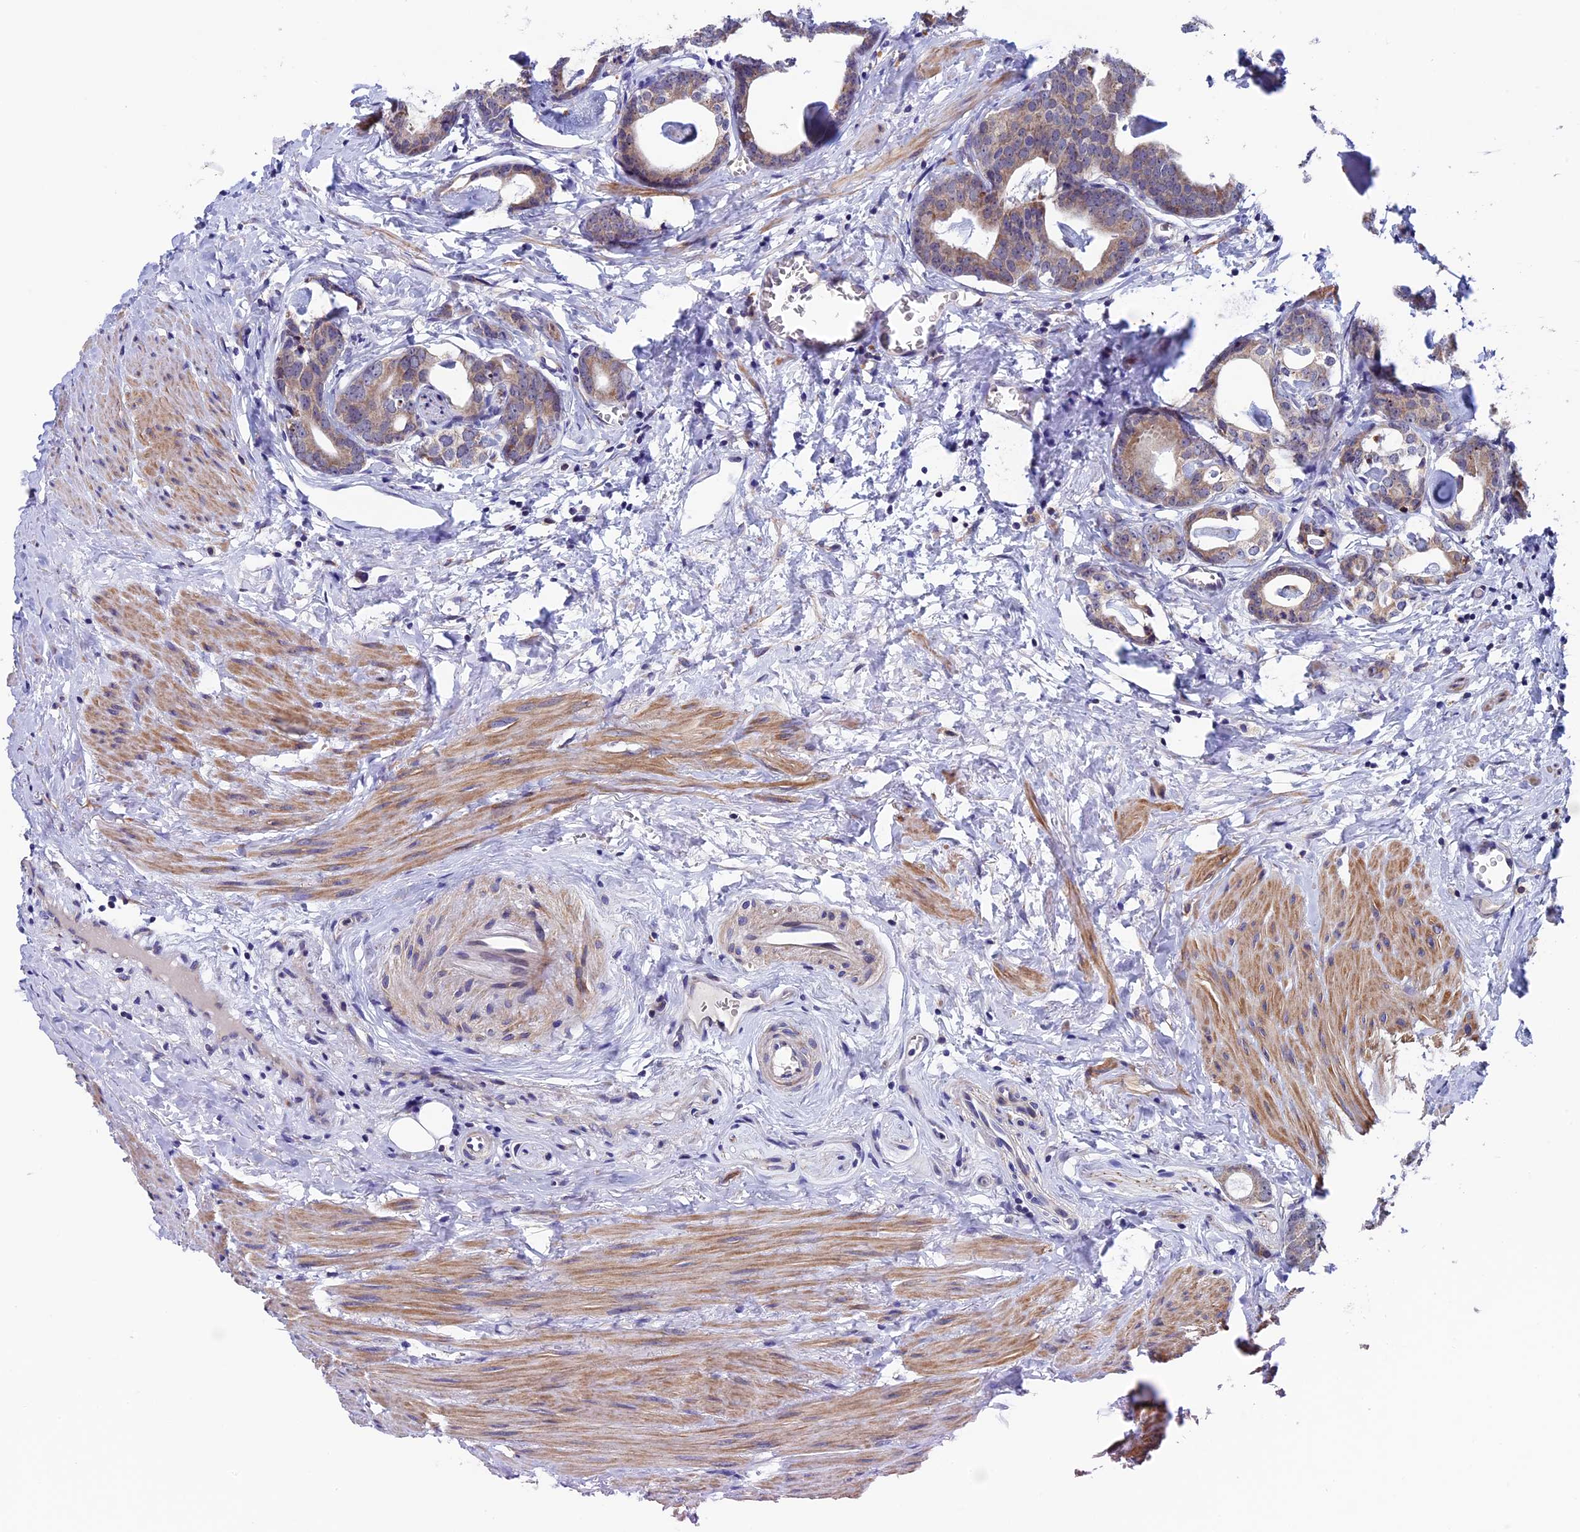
{"staining": {"intensity": "moderate", "quantity": ">75%", "location": "cytoplasmic/membranous"}, "tissue": "prostate cancer", "cell_type": "Tumor cells", "image_type": "cancer", "snomed": [{"axis": "morphology", "description": "Adenocarcinoma, Low grade"}, {"axis": "topography", "description": "Prostate"}], "caption": "IHC photomicrograph of prostate cancer (low-grade adenocarcinoma) stained for a protein (brown), which exhibits medium levels of moderate cytoplasmic/membranous positivity in approximately >75% of tumor cells.", "gene": "RNF17", "patient": {"sex": "male", "age": 71}}